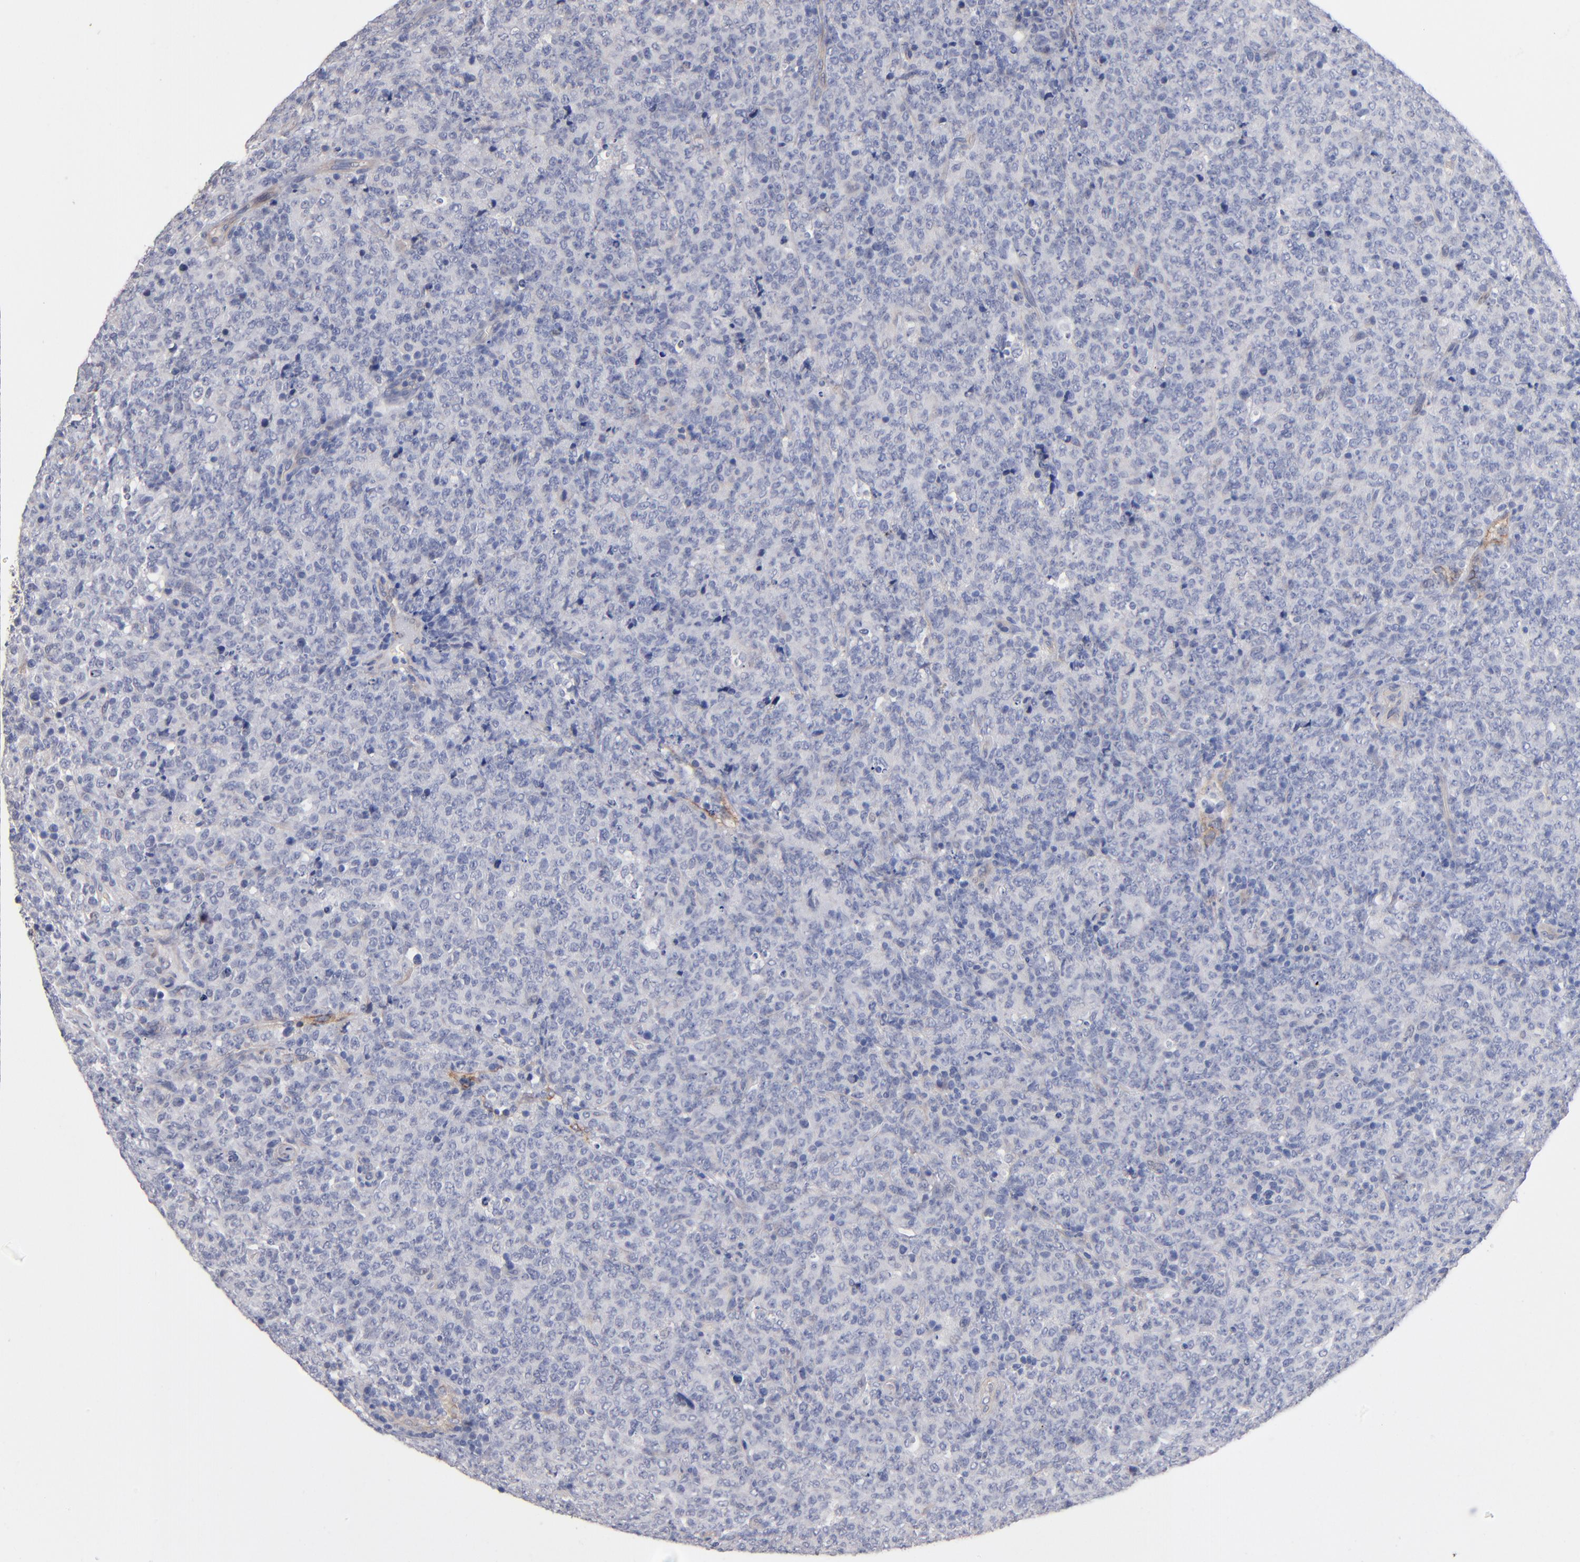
{"staining": {"intensity": "negative", "quantity": "none", "location": "none"}, "tissue": "lymphoma", "cell_type": "Tumor cells", "image_type": "cancer", "snomed": [{"axis": "morphology", "description": "Malignant lymphoma, non-Hodgkin's type, High grade"}, {"axis": "topography", "description": "Tonsil"}], "caption": "Tumor cells are negative for protein expression in human malignant lymphoma, non-Hodgkin's type (high-grade).", "gene": "PLSCR4", "patient": {"sex": "female", "age": 36}}